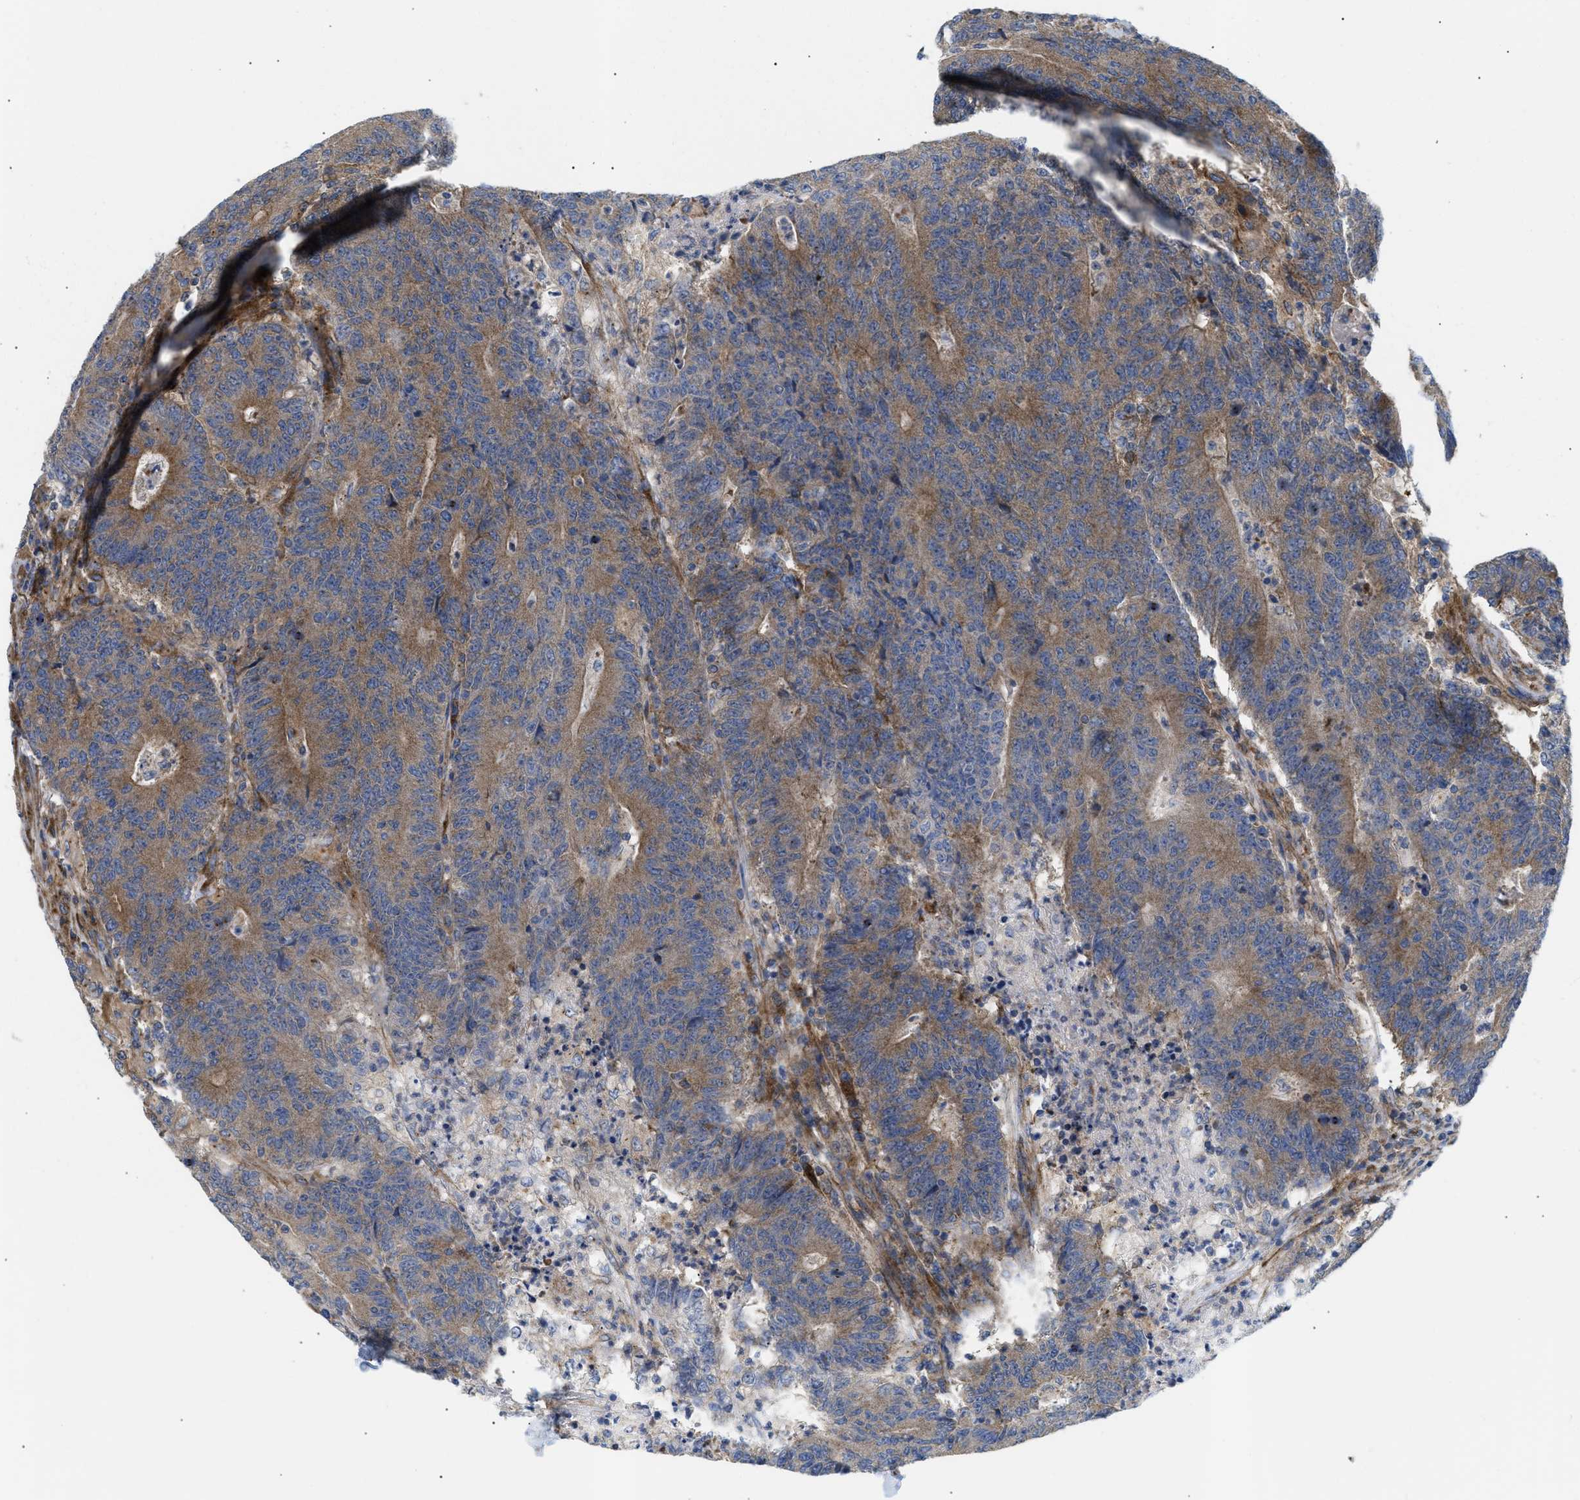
{"staining": {"intensity": "moderate", "quantity": ">75%", "location": "cytoplasmic/membranous"}, "tissue": "colorectal cancer", "cell_type": "Tumor cells", "image_type": "cancer", "snomed": [{"axis": "morphology", "description": "Normal tissue, NOS"}, {"axis": "morphology", "description": "Adenocarcinoma, NOS"}, {"axis": "topography", "description": "Colon"}], "caption": "About >75% of tumor cells in human colorectal cancer (adenocarcinoma) reveal moderate cytoplasmic/membranous protein positivity as visualized by brown immunohistochemical staining.", "gene": "DCTN4", "patient": {"sex": "female", "age": 75}}